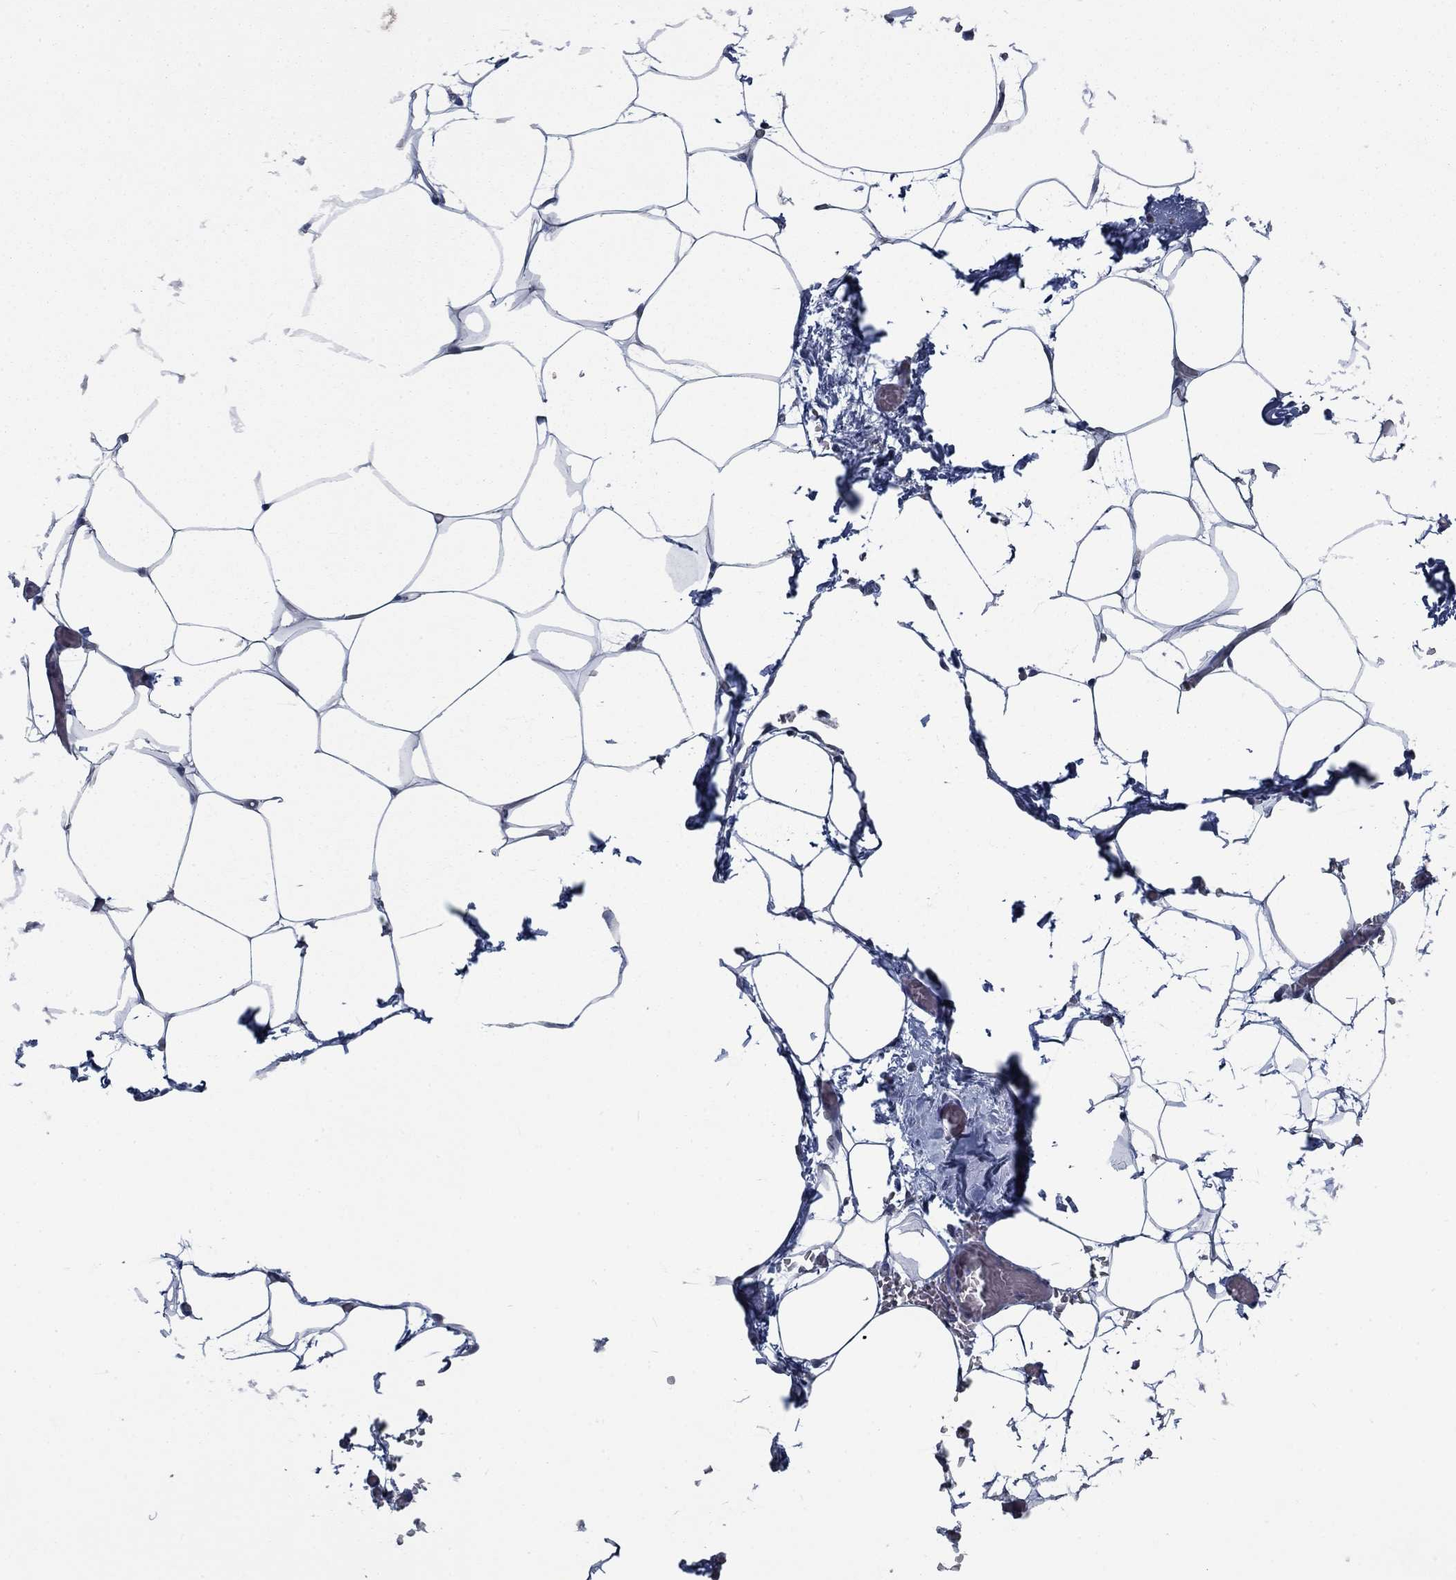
{"staining": {"intensity": "negative", "quantity": "none", "location": "none"}, "tissue": "adipose tissue", "cell_type": "Adipocytes", "image_type": "normal", "snomed": [{"axis": "morphology", "description": "Normal tissue, NOS"}, {"axis": "topography", "description": "Adipose tissue"}], "caption": "DAB immunohistochemical staining of benign human adipose tissue displays no significant staining in adipocytes.", "gene": "PNMA8A", "patient": {"sex": "male", "age": 57}}